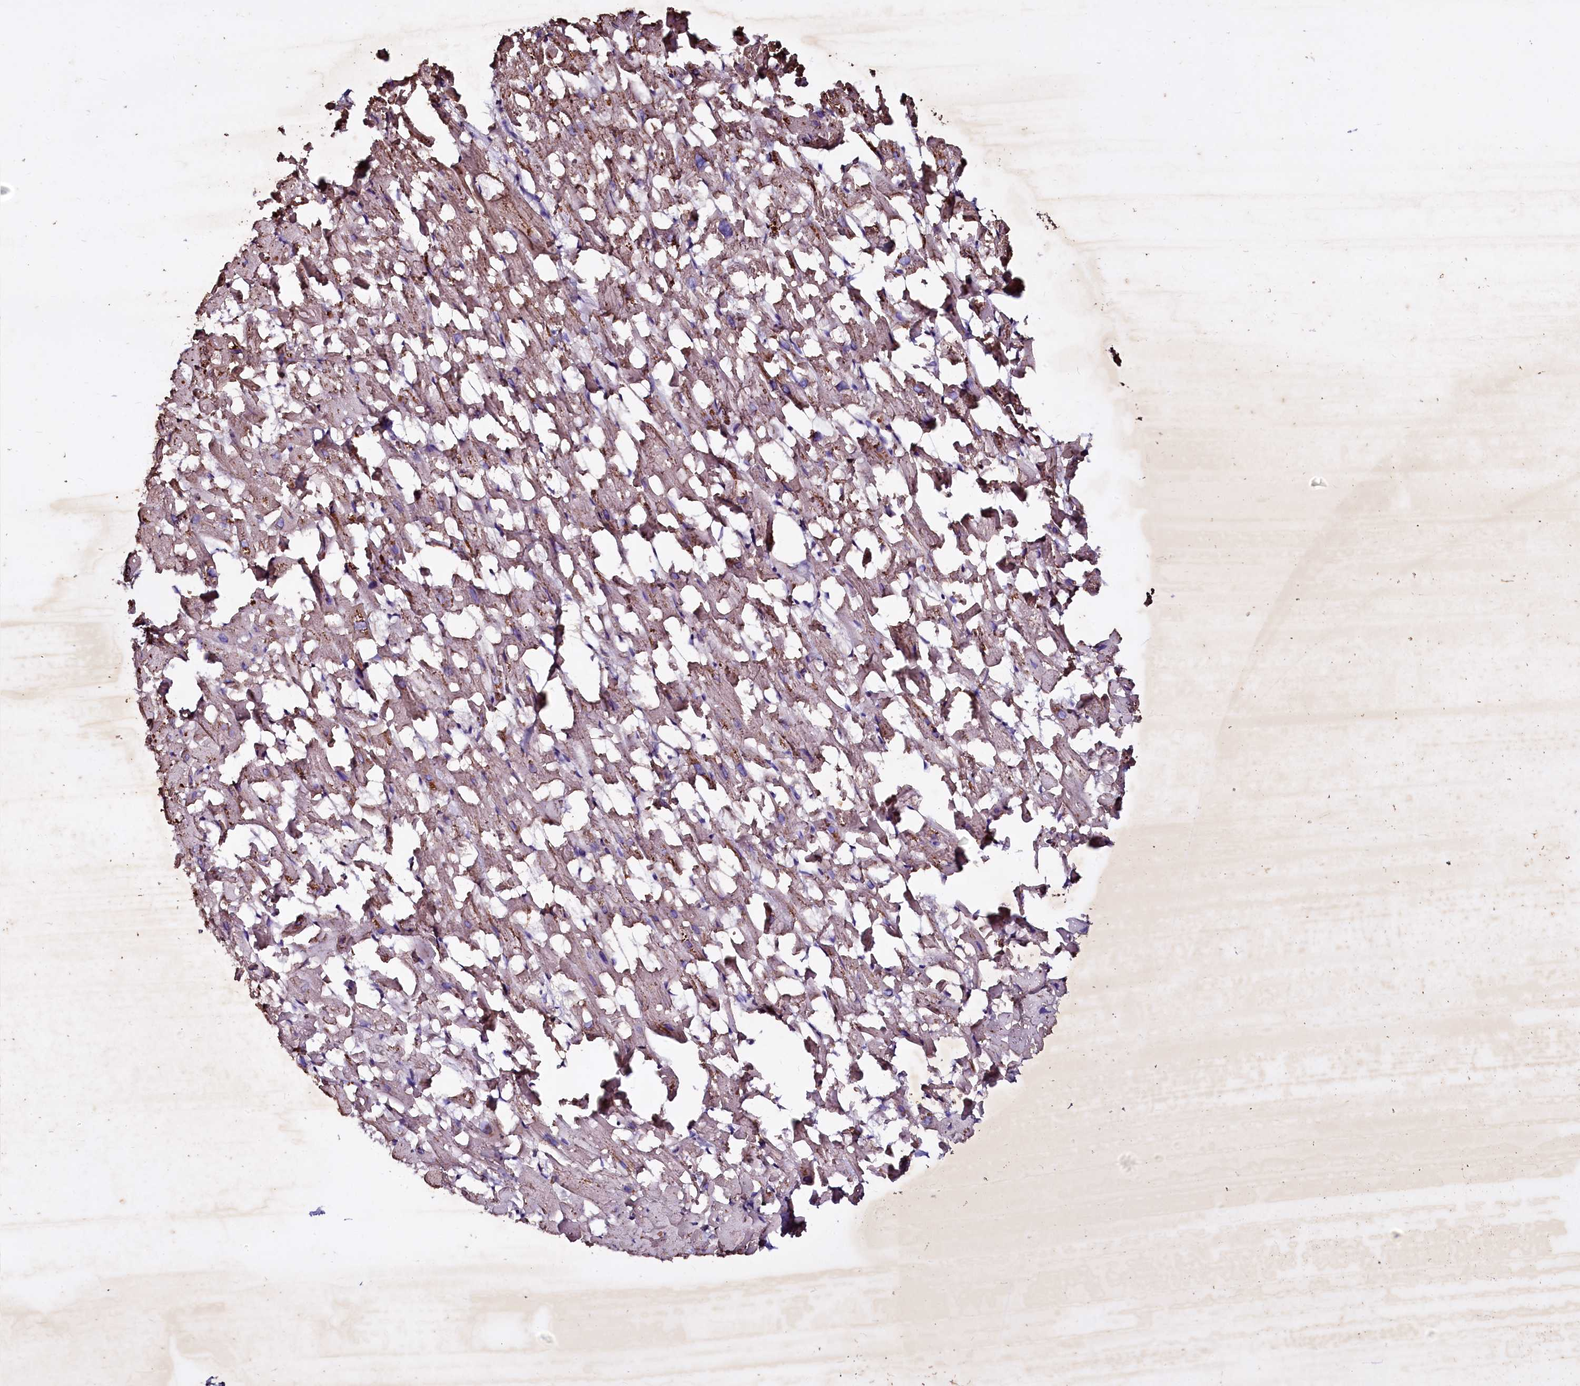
{"staining": {"intensity": "moderate", "quantity": "<25%", "location": "cytoplasmic/membranous"}, "tissue": "heart muscle", "cell_type": "Cardiomyocytes", "image_type": "normal", "snomed": [{"axis": "morphology", "description": "Normal tissue, NOS"}, {"axis": "topography", "description": "Heart"}], "caption": "IHC staining of benign heart muscle, which exhibits low levels of moderate cytoplasmic/membranous staining in approximately <25% of cardiomyocytes indicating moderate cytoplasmic/membranous protein staining. The staining was performed using DAB (brown) for protein detection and nuclei were counterstained in hematoxylin (blue).", "gene": "SELENOT", "patient": {"sex": "female", "age": 64}}